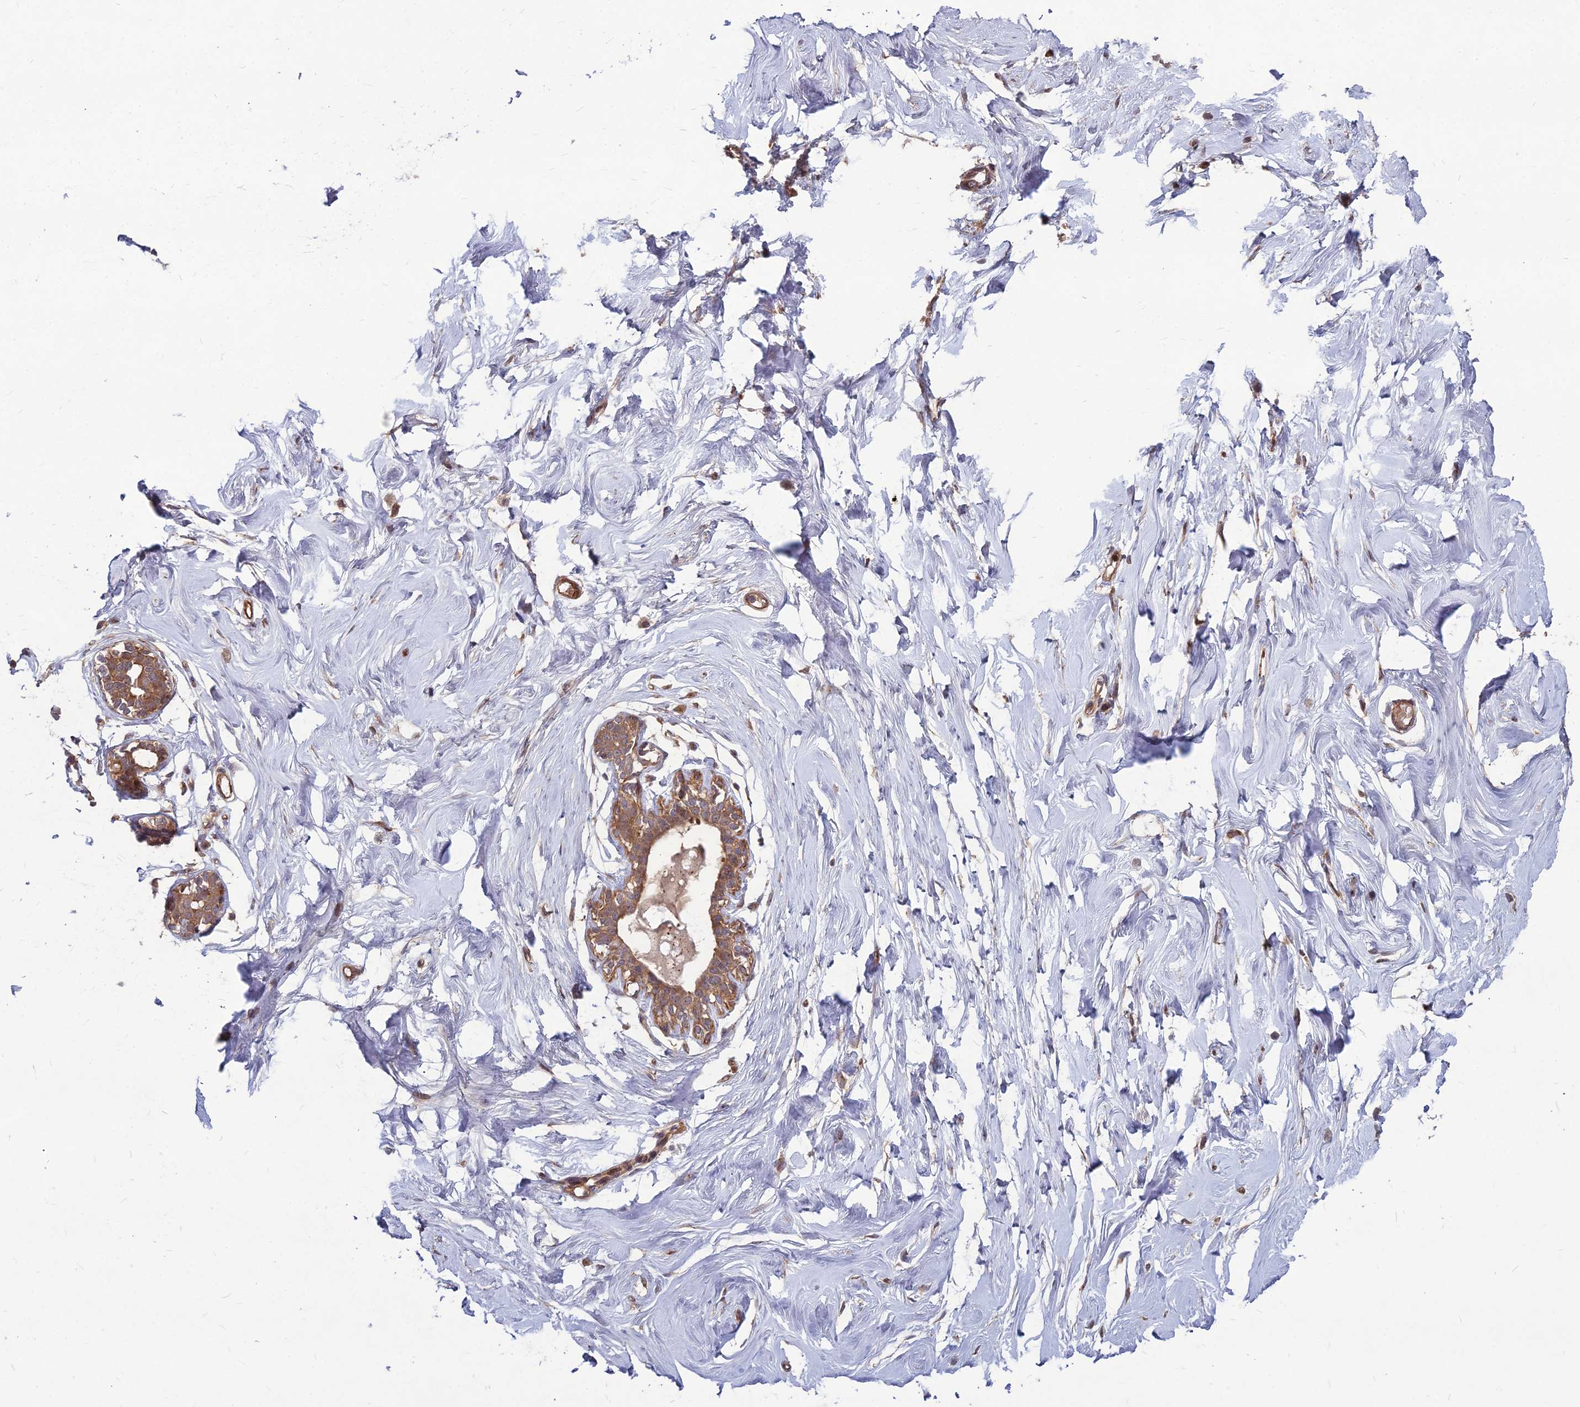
{"staining": {"intensity": "negative", "quantity": "none", "location": "none"}, "tissue": "breast", "cell_type": "Adipocytes", "image_type": "normal", "snomed": [{"axis": "morphology", "description": "Normal tissue, NOS"}, {"axis": "morphology", "description": "Adenoma, NOS"}, {"axis": "topography", "description": "Breast"}], "caption": "Breast was stained to show a protein in brown. There is no significant expression in adipocytes. (Immunohistochemistry, brightfield microscopy, high magnification).", "gene": "MFSD8", "patient": {"sex": "female", "age": 23}}